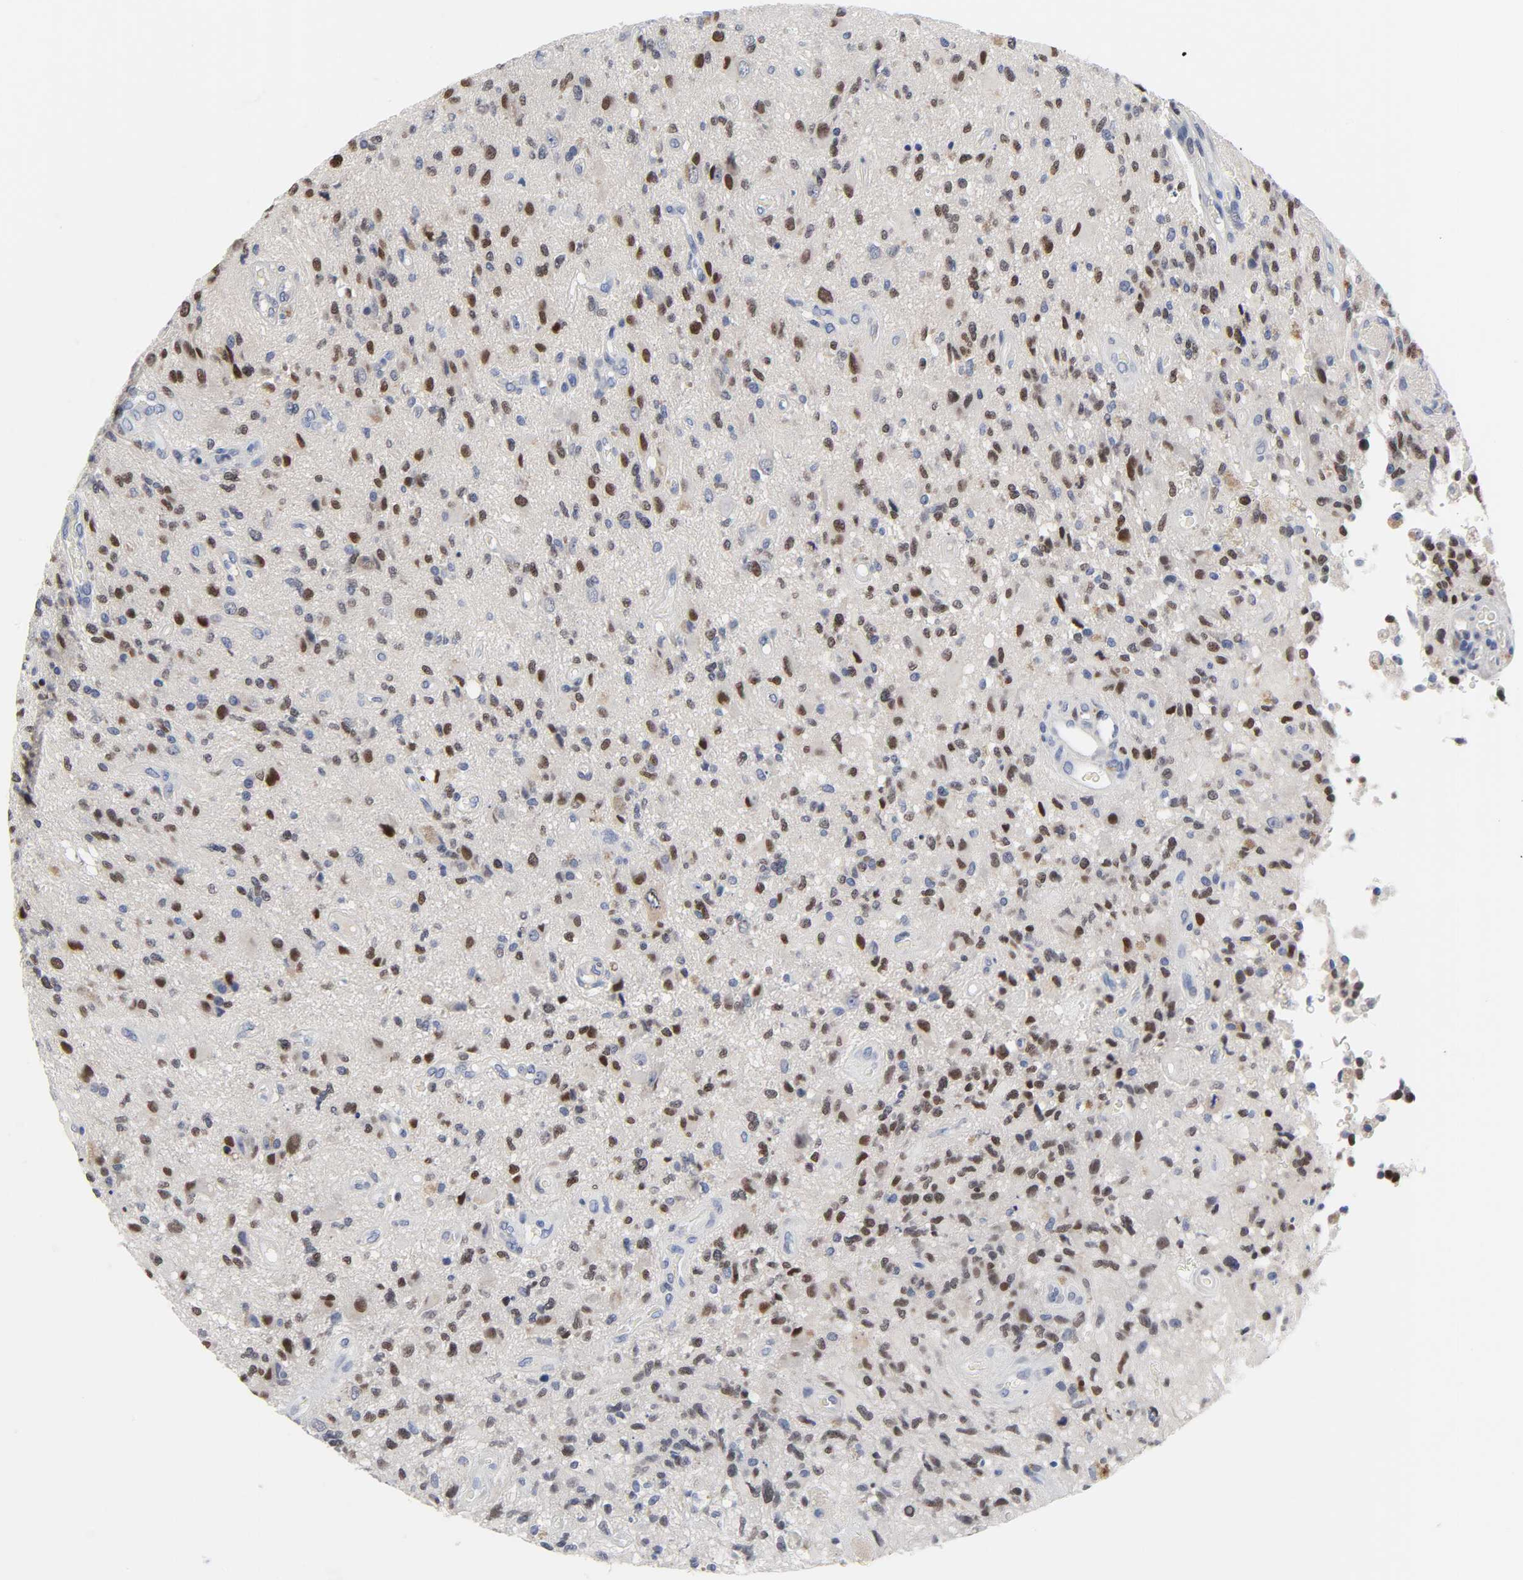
{"staining": {"intensity": "strong", "quantity": "25%-75%", "location": "nuclear"}, "tissue": "glioma", "cell_type": "Tumor cells", "image_type": "cancer", "snomed": [{"axis": "morphology", "description": "Normal tissue, NOS"}, {"axis": "morphology", "description": "Glioma, malignant, High grade"}, {"axis": "topography", "description": "Cerebral cortex"}], "caption": "Protein expression analysis of malignant high-grade glioma demonstrates strong nuclear expression in about 25%-75% of tumor cells. The staining was performed using DAB, with brown indicating positive protein expression. Nuclei are stained blue with hematoxylin.", "gene": "SALL2", "patient": {"sex": "male", "age": 75}}